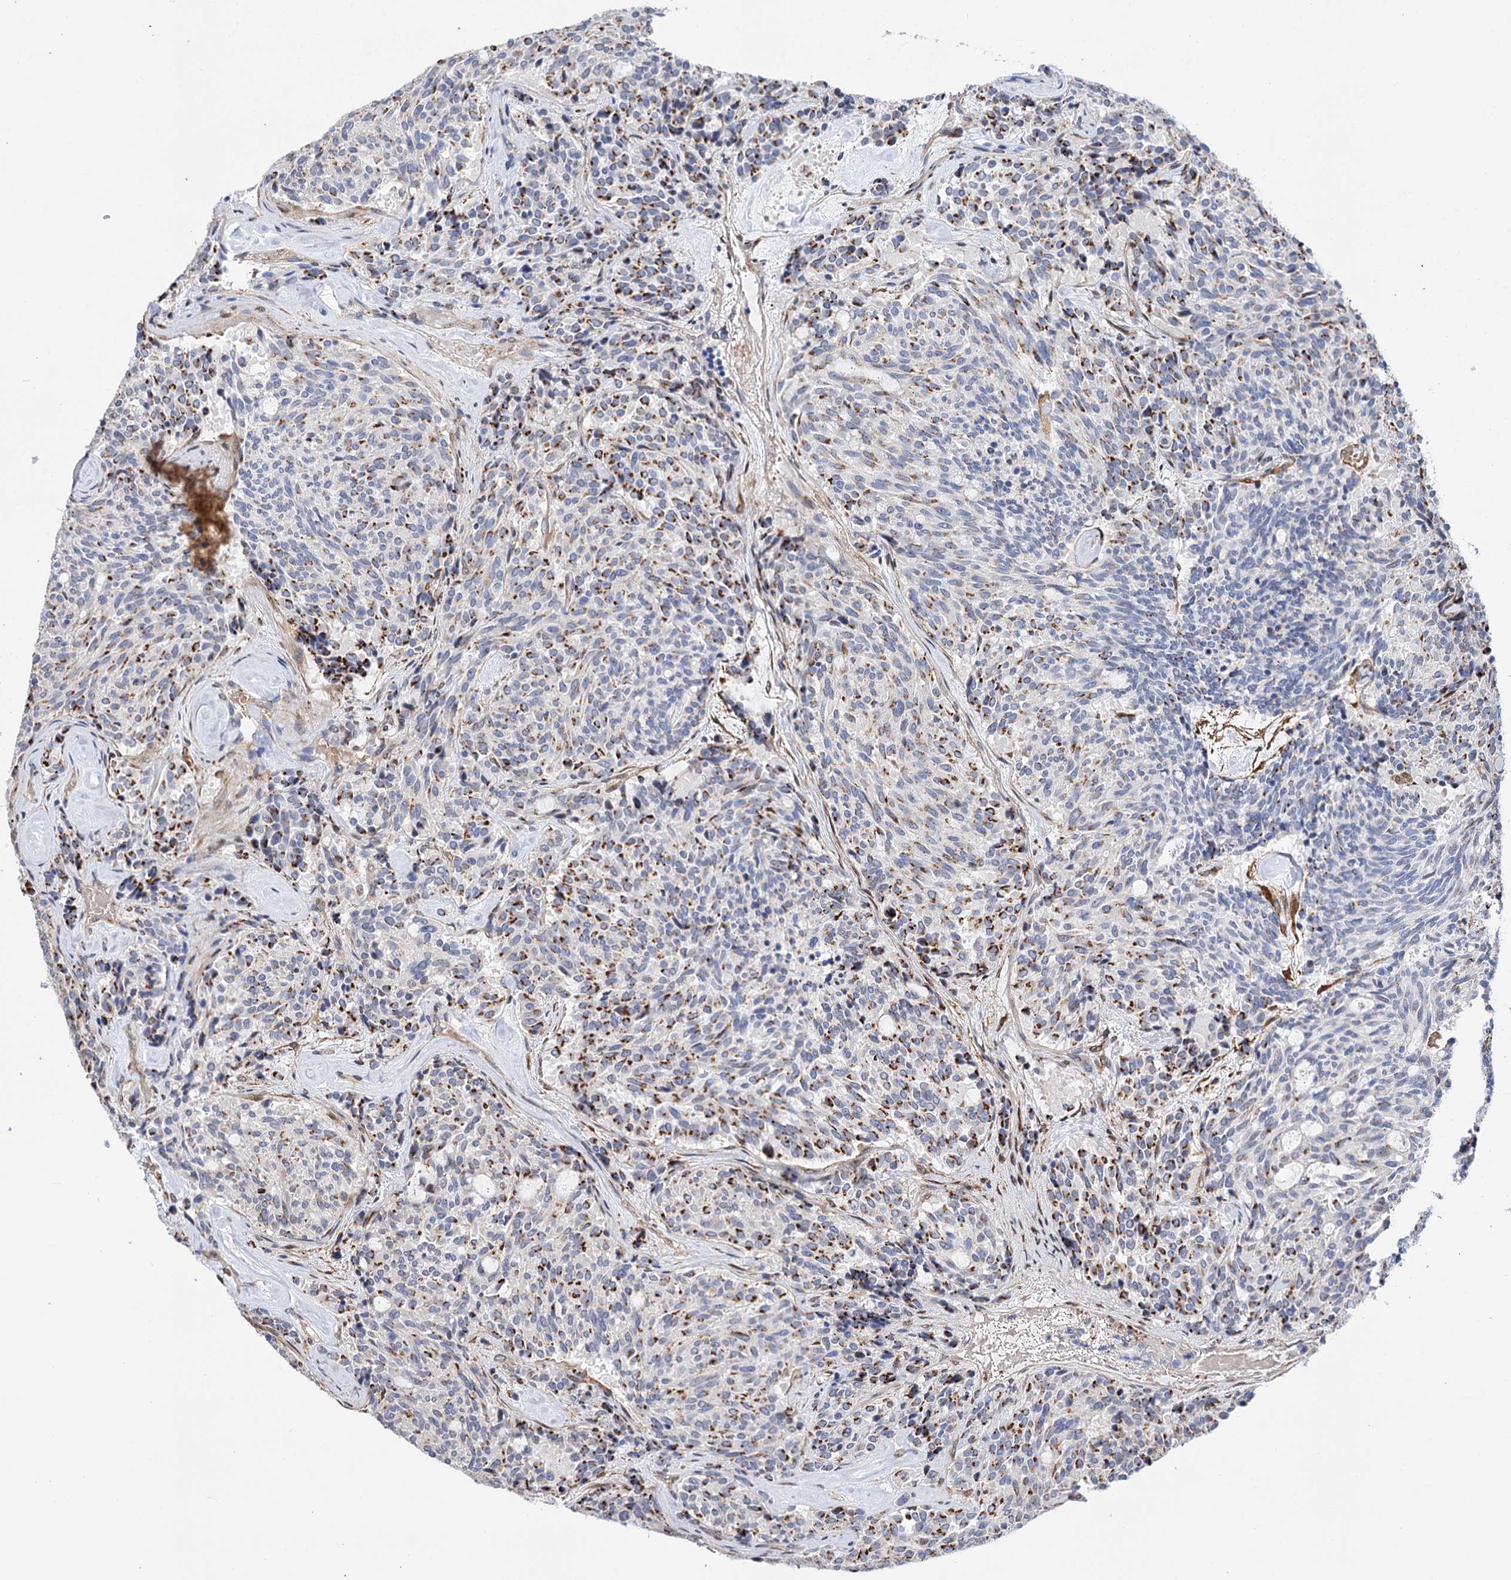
{"staining": {"intensity": "moderate", "quantity": "25%-75%", "location": "cytoplasmic/membranous"}, "tissue": "carcinoid", "cell_type": "Tumor cells", "image_type": "cancer", "snomed": [{"axis": "morphology", "description": "Carcinoid, malignant, NOS"}, {"axis": "topography", "description": "Pancreas"}], "caption": "The micrograph reveals staining of malignant carcinoid, revealing moderate cytoplasmic/membranous protein expression (brown color) within tumor cells. (brown staining indicates protein expression, while blue staining denotes nuclei).", "gene": "C11orf96", "patient": {"sex": "female", "age": 54}}